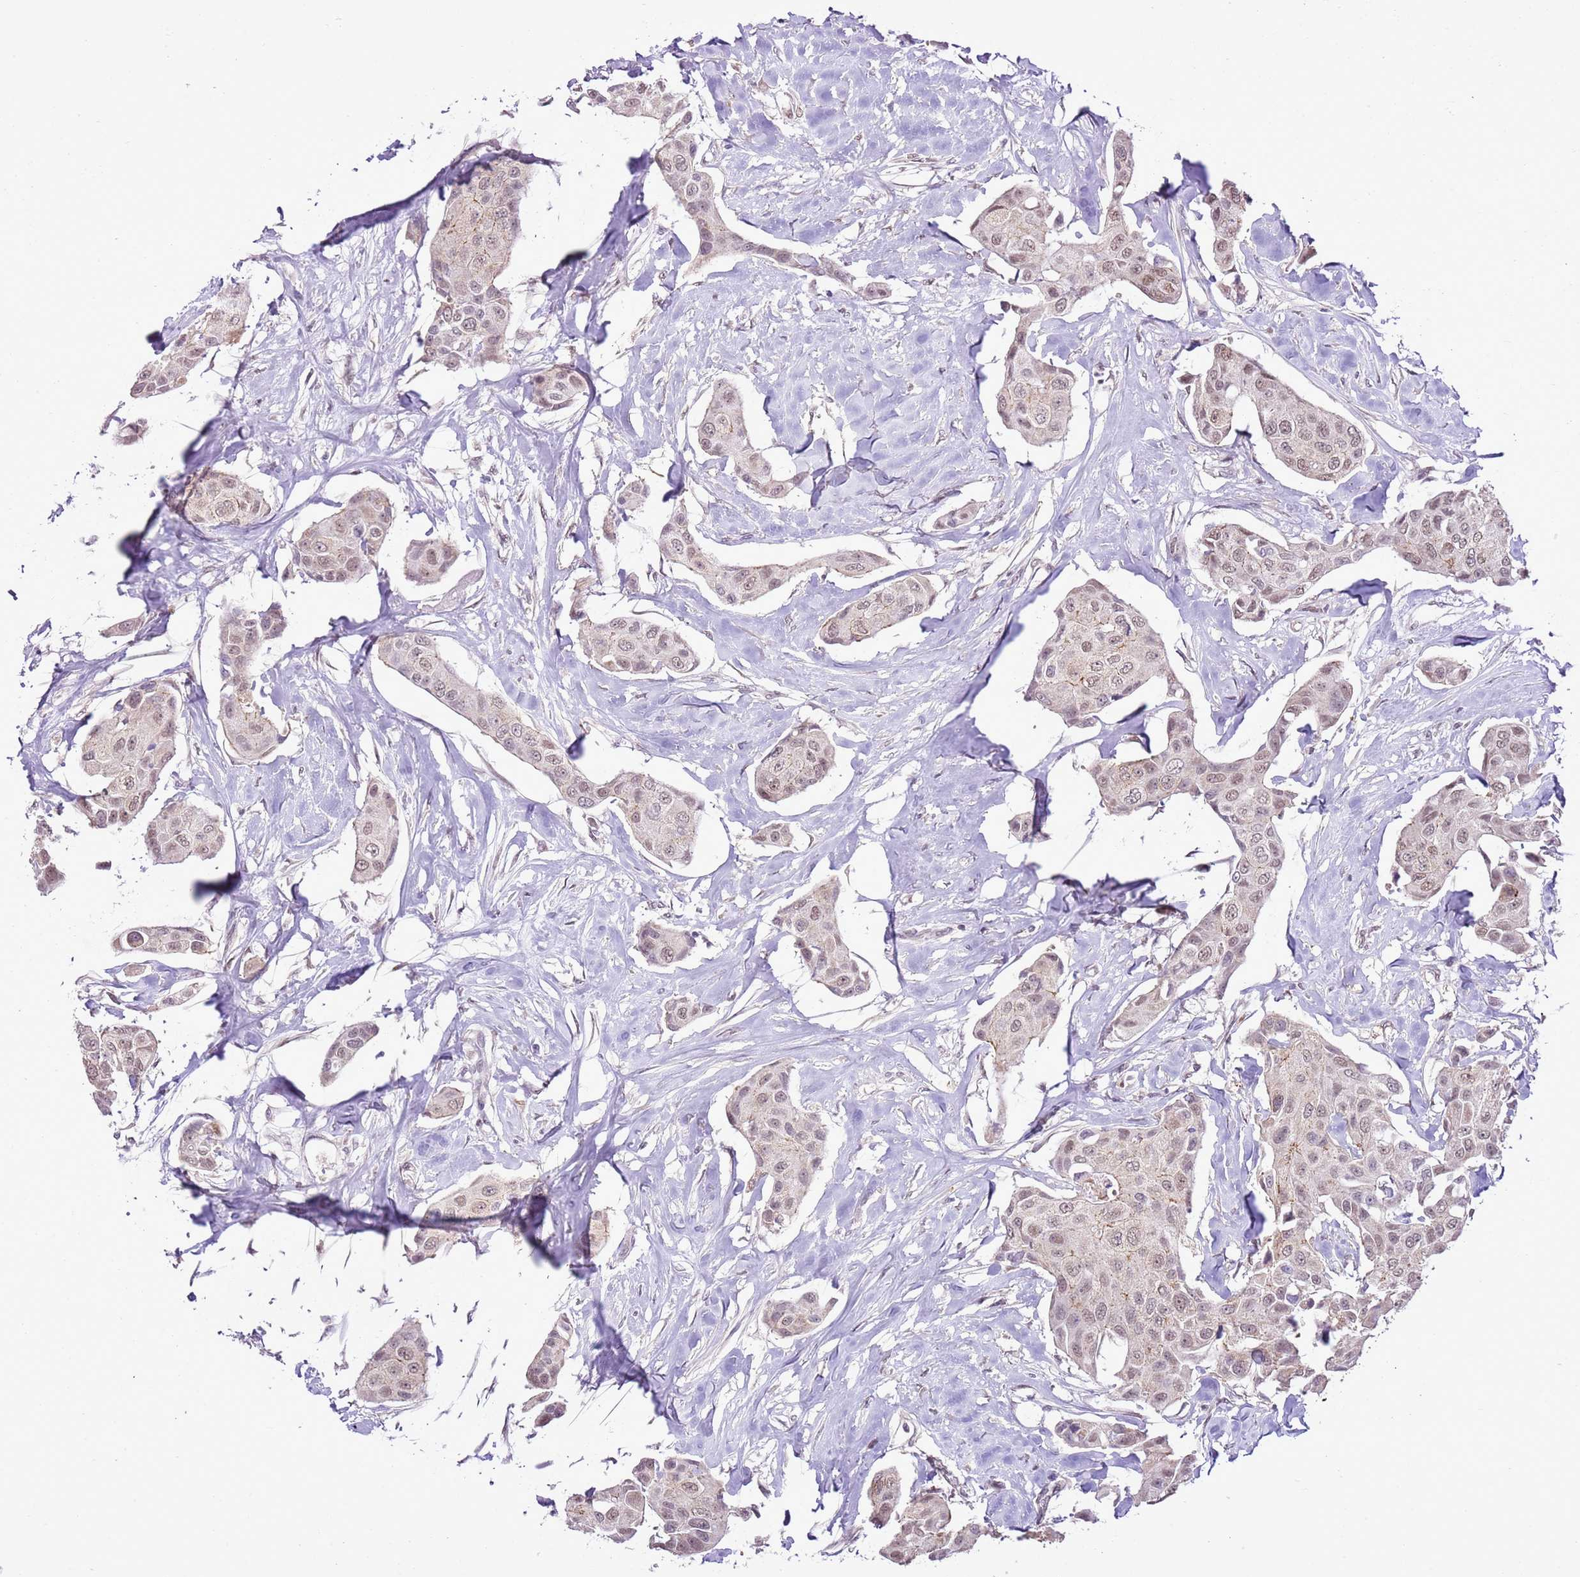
{"staining": {"intensity": "weak", "quantity": ">75%", "location": "nuclear"}, "tissue": "breast cancer", "cell_type": "Tumor cells", "image_type": "cancer", "snomed": [{"axis": "morphology", "description": "Duct carcinoma"}, {"axis": "topography", "description": "Breast"}, {"axis": "topography", "description": "Lymph node"}], "caption": "Tumor cells exhibit low levels of weak nuclear expression in about >75% of cells in invasive ductal carcinoma (breast).", "gene": "NACC2", "patient": {"sex": "female", "age": 80}}